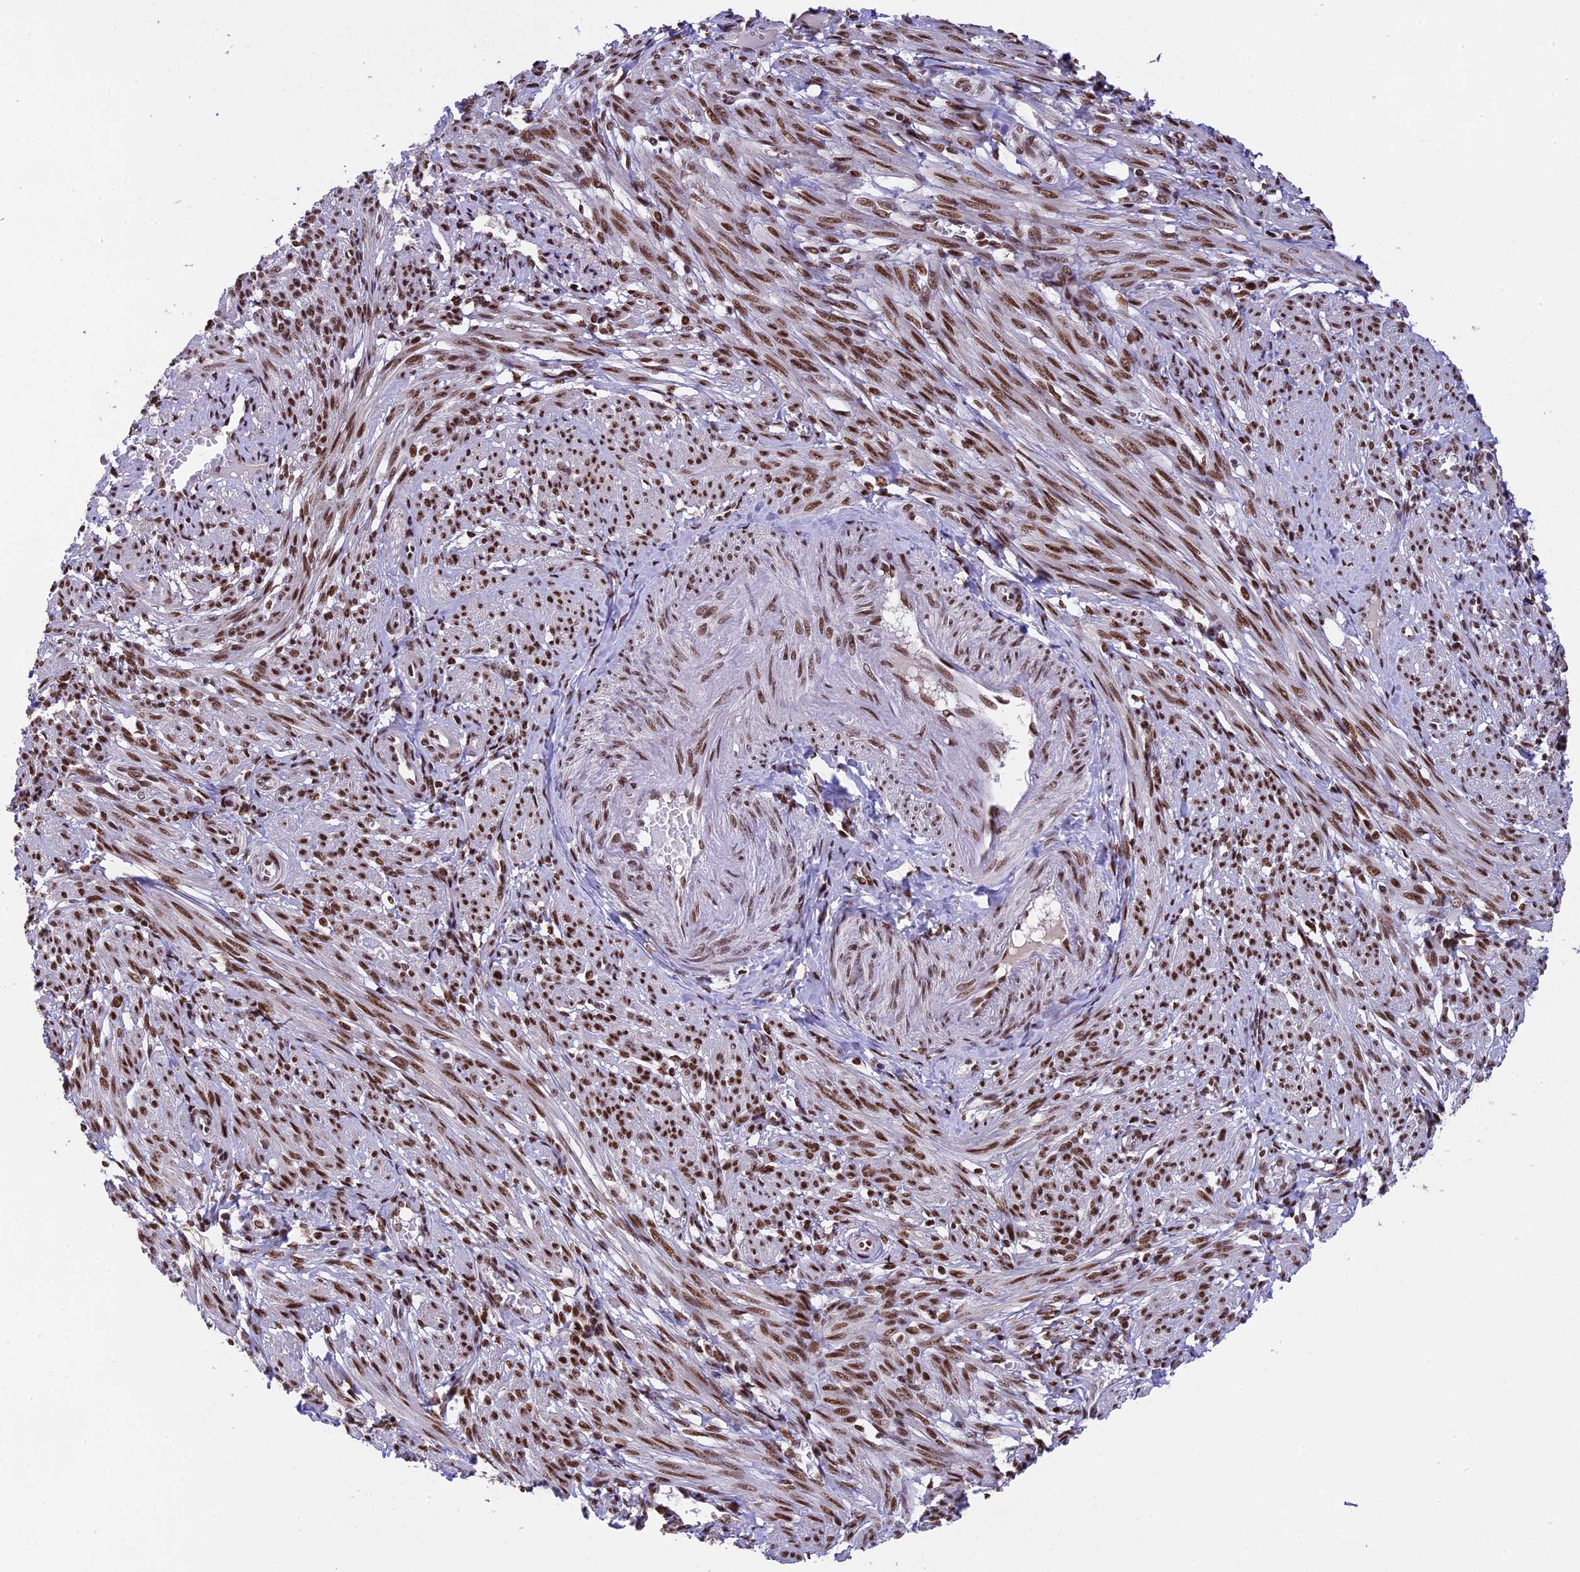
{"staining": {"intensity": "strong", "quantity": ">75%", "location": "nuclear"}, "tissue": "smooth muscle", "cell_type": "Smooth muscle cells", "image_type": "normal", "snomed": [{"axis": "morphology", "description": "Normal tissue, NOS"}, {"axis": "topography", "description": "Smooth muscle"}], "caption": "Immunohistochemistry (IHC) of normal smooth muscle displays high levels of strong nuclear positivity in about >75% of smooth muscle cells. The protein of interest is shown in brown color, while the nuclei are stained blue.", "gene": "RAMACL", "patient": {"sex": "female", "age": 39}}